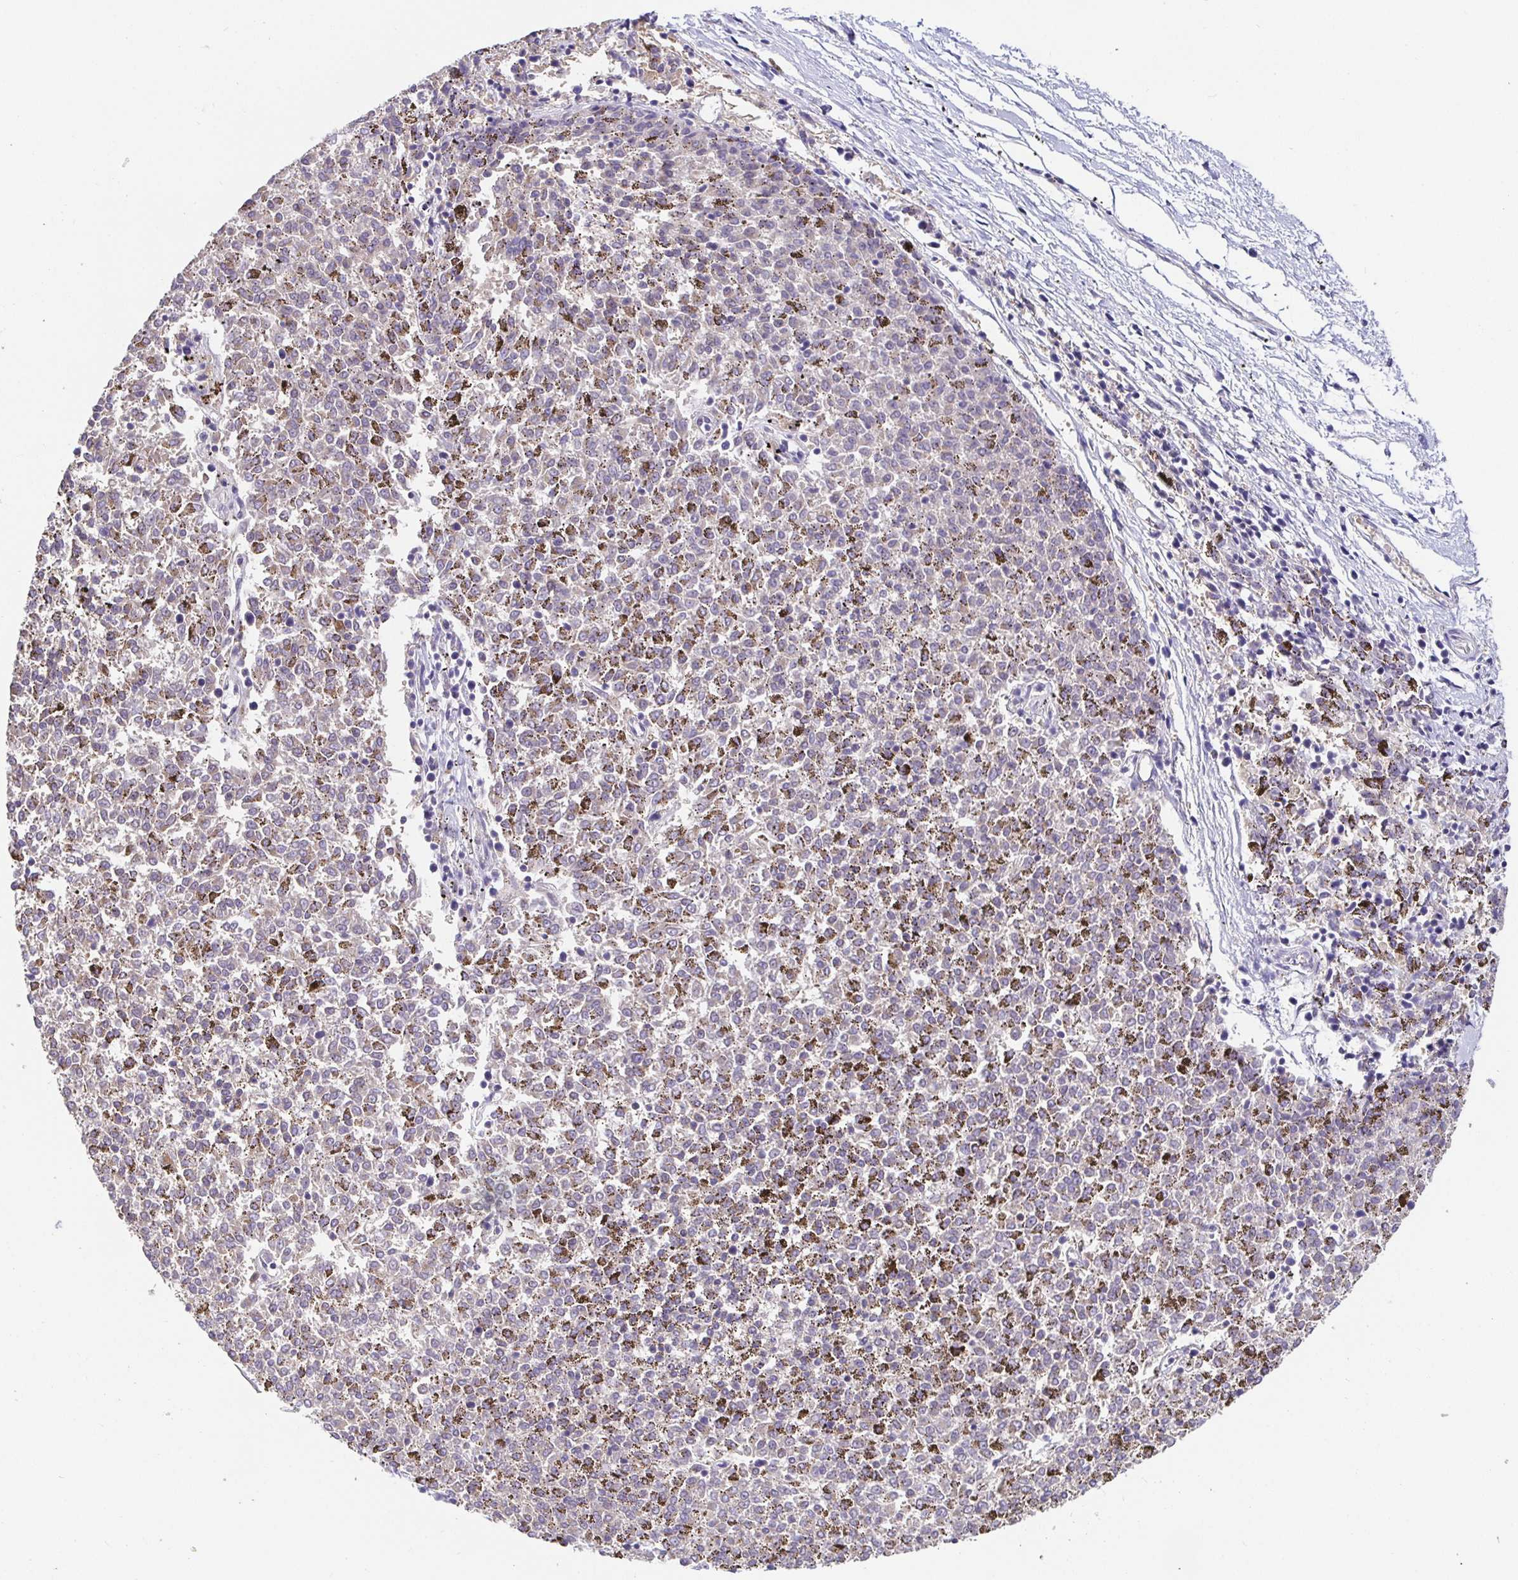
{"staining": {"intensity": "negative", "quantity": "none", "location": "none"}, "tissue": "melanoma", "cell_type": "Tumor cells", "image_type": "cancer", "snomed": [{"axis": "morphology", "description": "Malignant melanoma, NOS"}, {"axis": "topography", "description": "Skin"}], "caption": "IHC image of neoplastic tissue: melanoma stained with DAB reveals no significant protein staining in tumor cells. (Brightfield microscopy of DAB (3,3'-diaminobenzidine) IHC at high magnification).", "gene": "SATB1", "patient": {"sex": "female", "age": 72}}